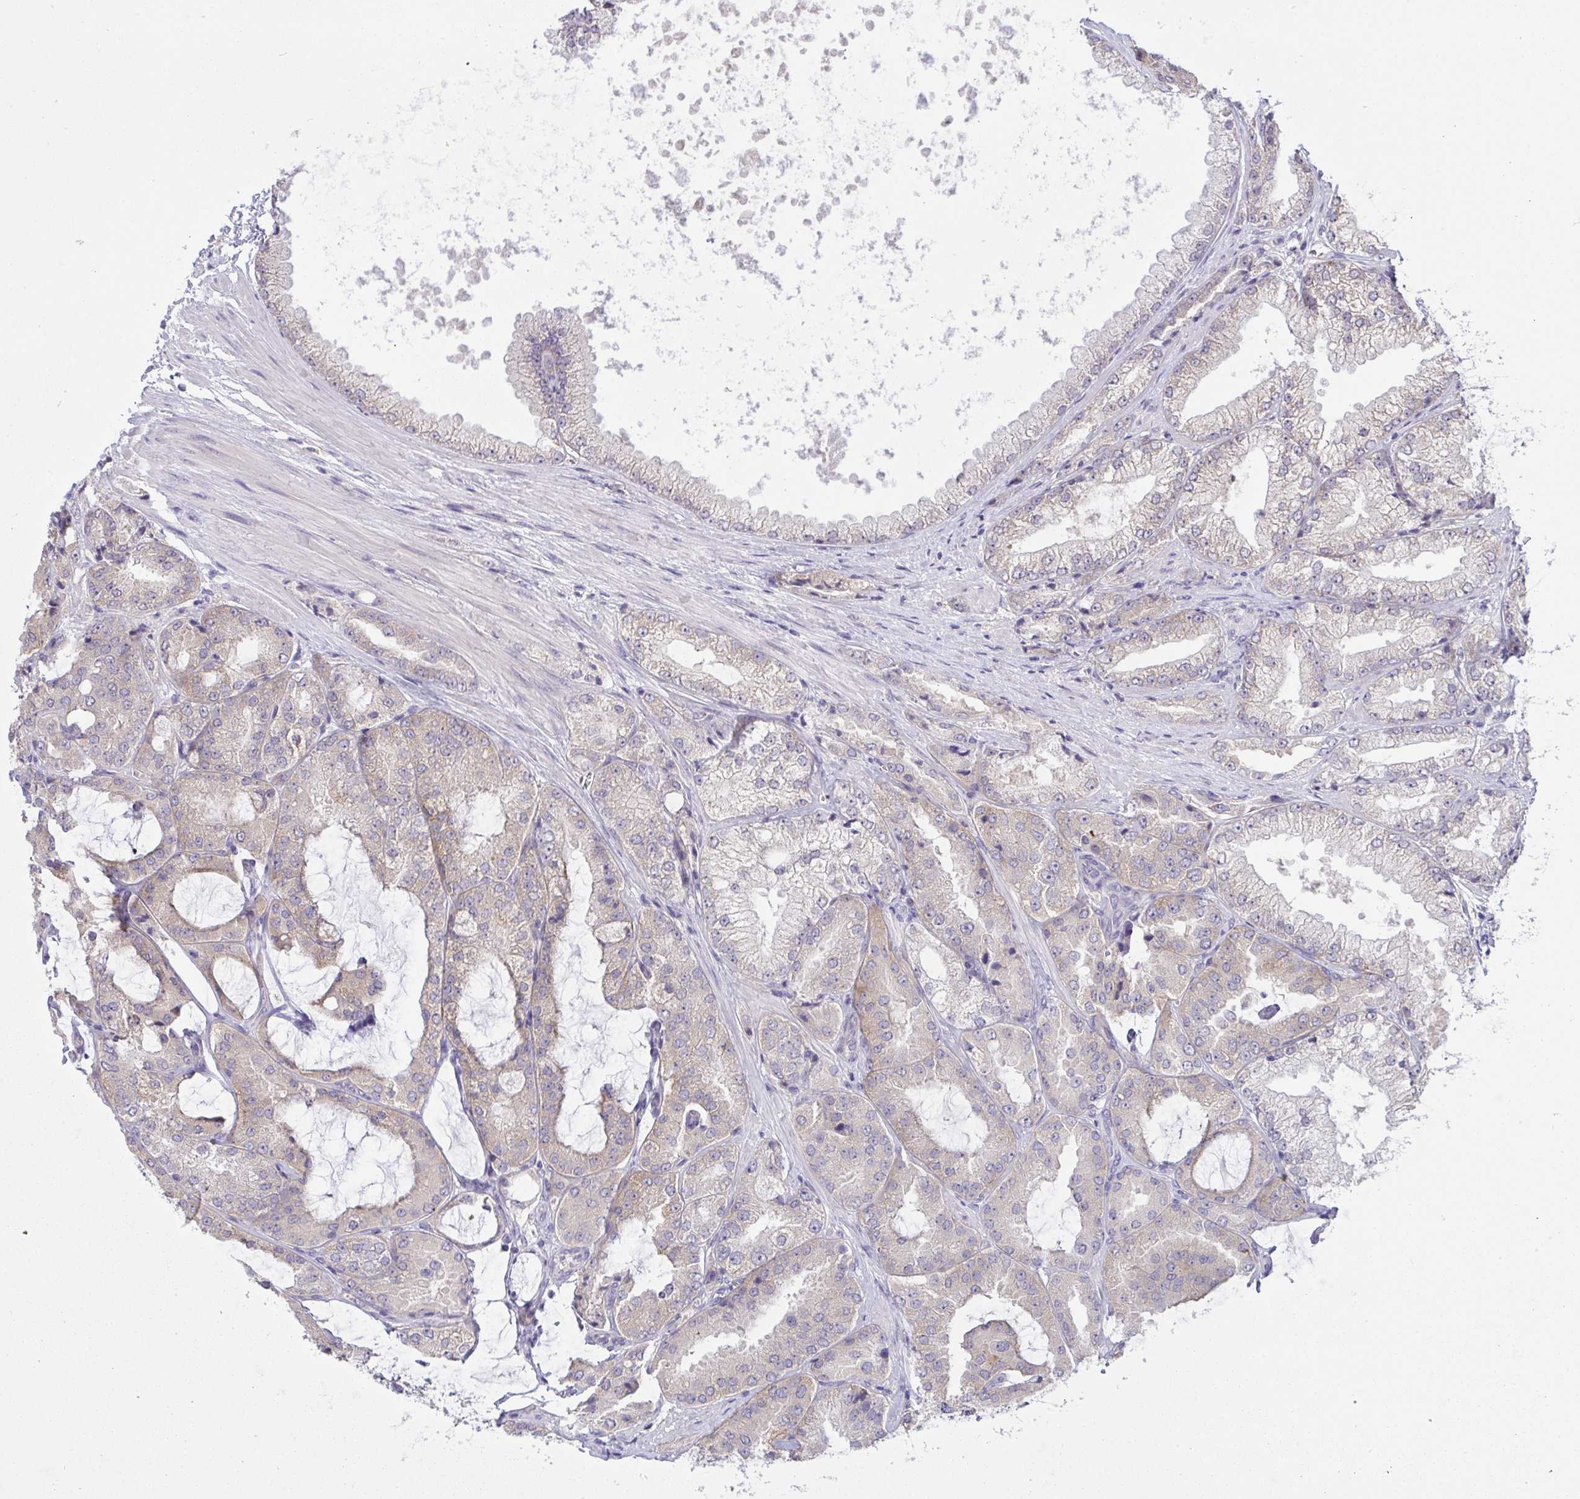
{"staining": {"intensity": "weak", "quantity": "<25%", "location": "cytoplasmic/membranous"}, "tissue": "prostate cancer", "cell_type": "Tumor cells", "image_type": "cancer", "snomed": [{"axis": "morphology", "description": "Adenocarcinoma, High grade"}, {"axis": "topography", "description": "Prostate"}], "caption": "The image reveals no significant expression in tumor cells of prostate cancer (adenocarcinoma (high-grade)).", "gene": "TMEM41A", "patient": {"sex": "male", "age": 68}}